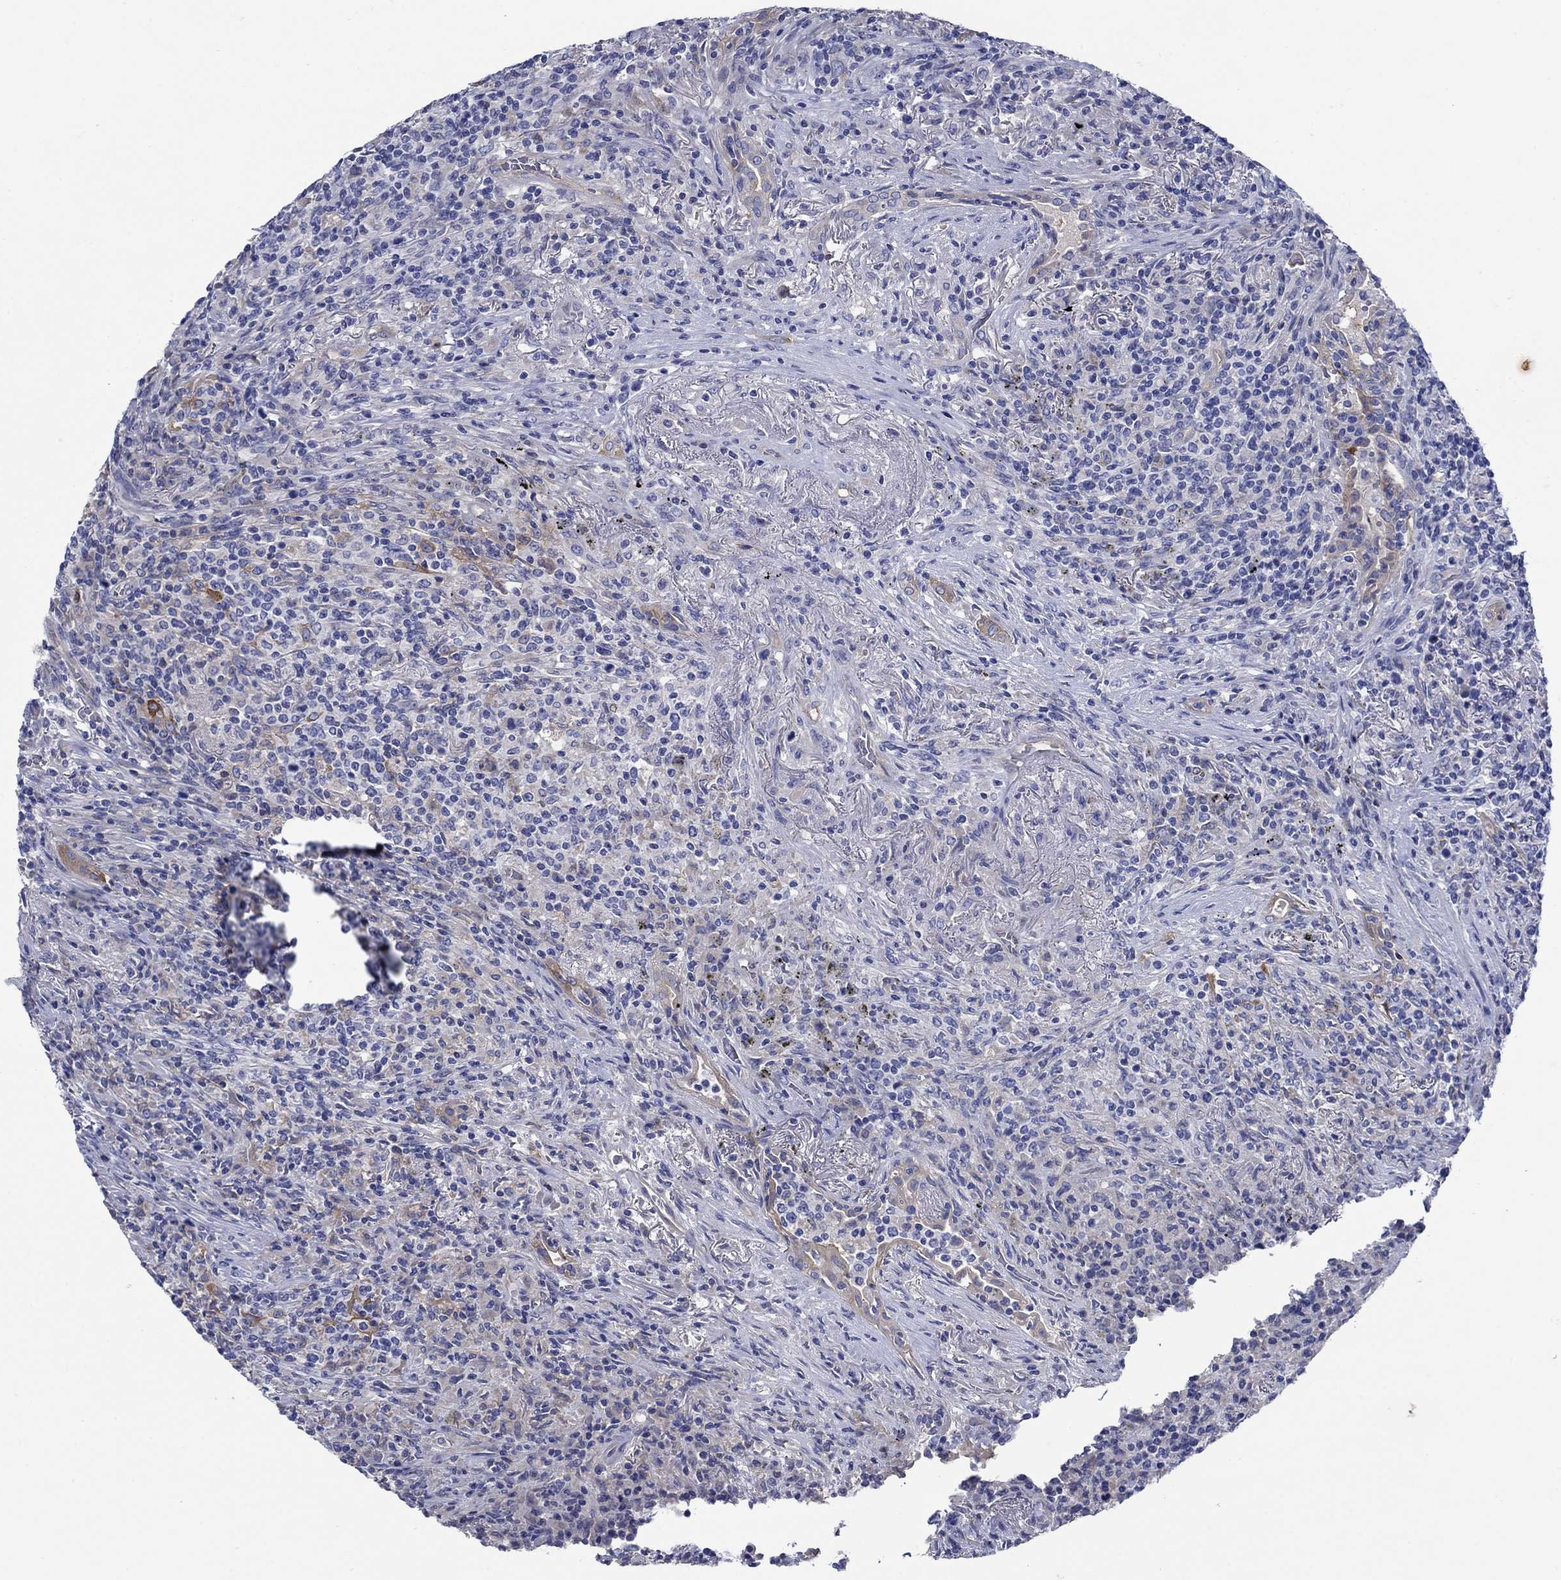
{"staining": {"intensity": "weak", "quantity": "<25%", "location": "cytoplasmic/membranous"}, "tissue": "lymphoma", "cell_type": "Tumor cells", "image_type": "cancer", "snomed": [{"axis": "morphology", "description": "Malignant lymphoma, non-Hodgkin's type, High grade"}, {"axis": "topography", "description": "Lung"}], "caption": "An IHC image of high-grade malignant lymphoma, non-Hodgkin's type is shown. There is no staining in tumor cells of high-grade malignant lymphoma, non-Hodgkin's type.", "gene": "TRIM16", "patient": {"sex": "male", "age": 79}}